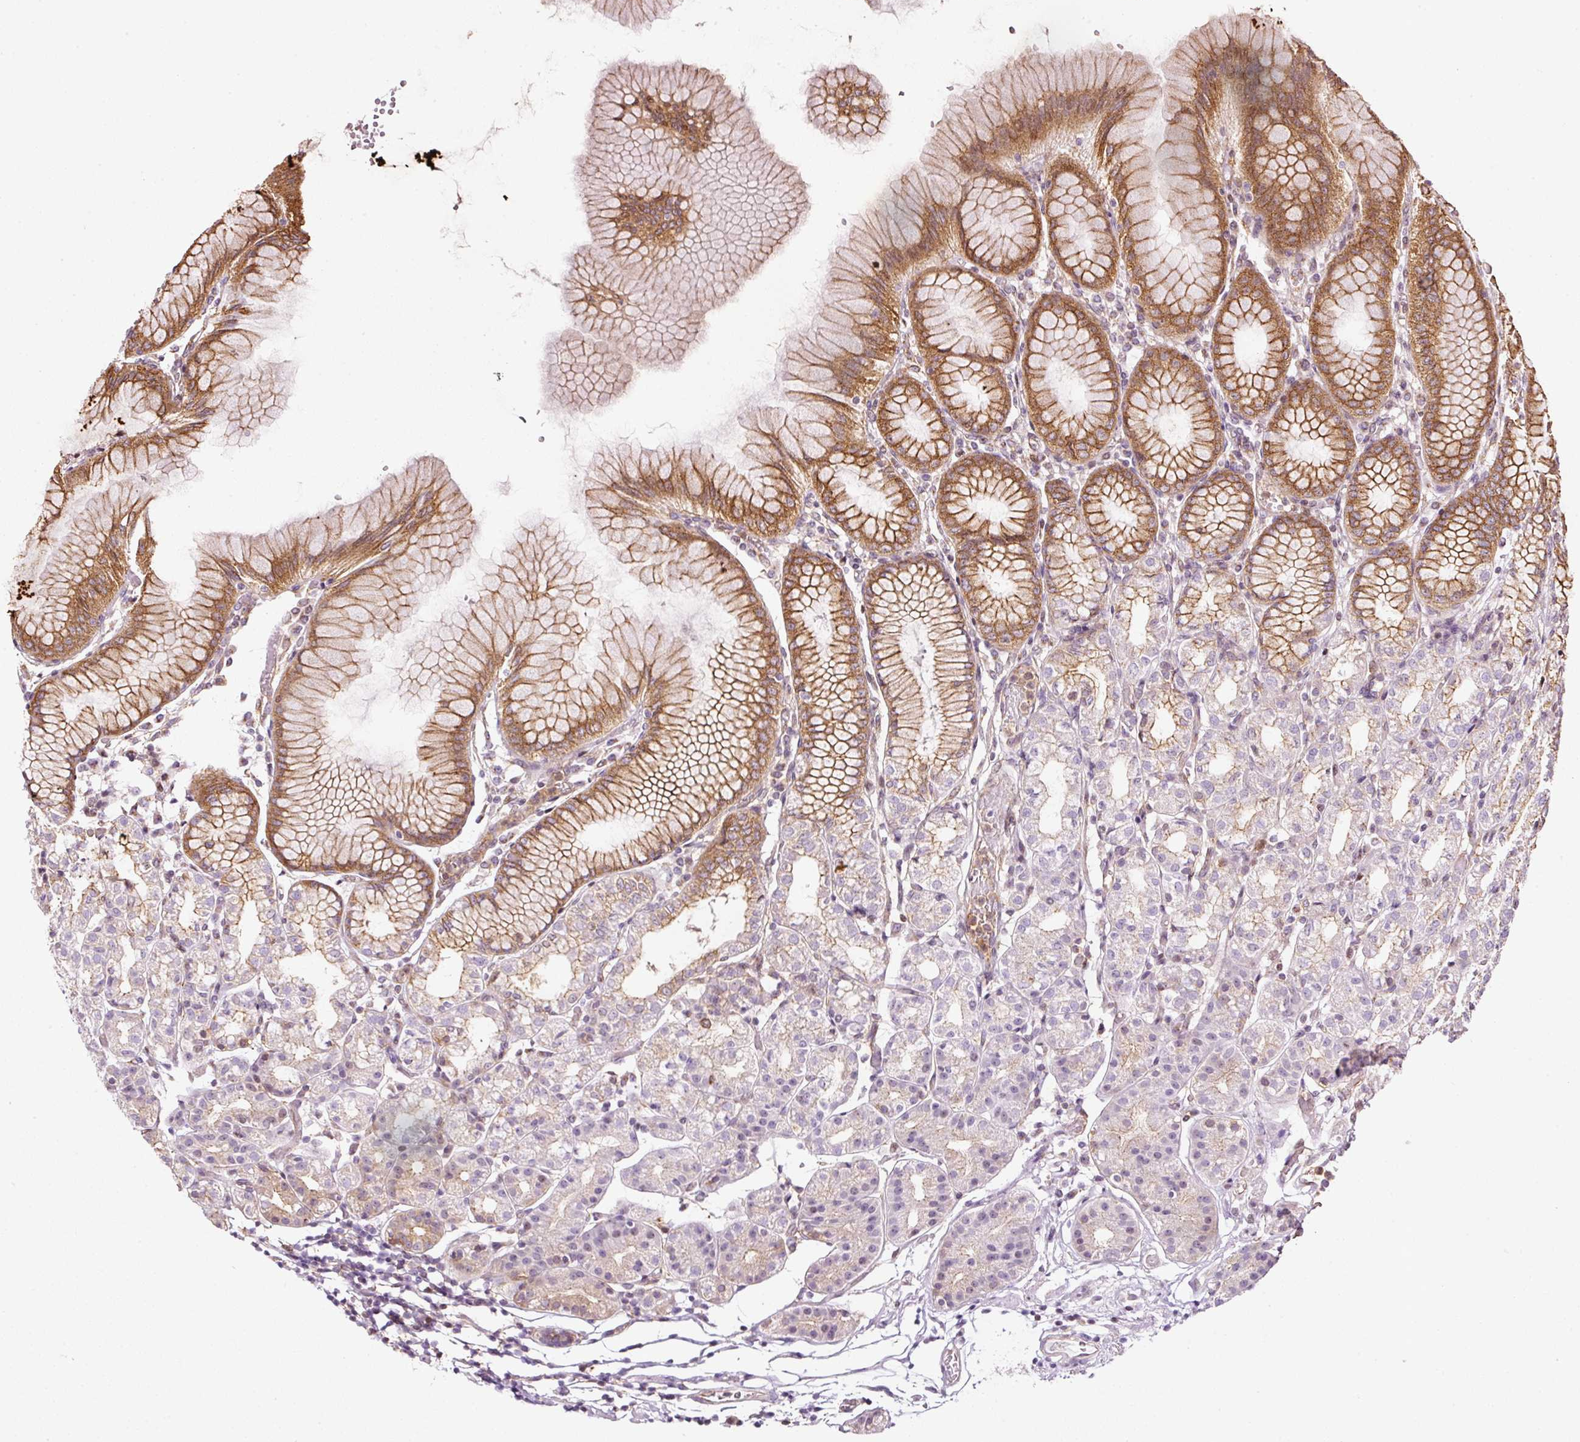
{"staining": {"intensity": "strong", "quantity": "<25%", "location": "cytoplasmic/membranous"}, "tissue": "stomach", "cell_type": "Glandular cells", "image_type": "normal", "snomed": [{"axis": "morphology", "description": "Normal tissue, NOS"}, {"axis": "topography", "description": "Stomach"}], "caption": "About <25% of glandular cells in unremarkable stomach display strong cytoplasmic/membranous protein positivity as visualized by brown immunohistochemical staining.", "gene": "SCNM1", "patient": {"sex": "female", "age": 57}}